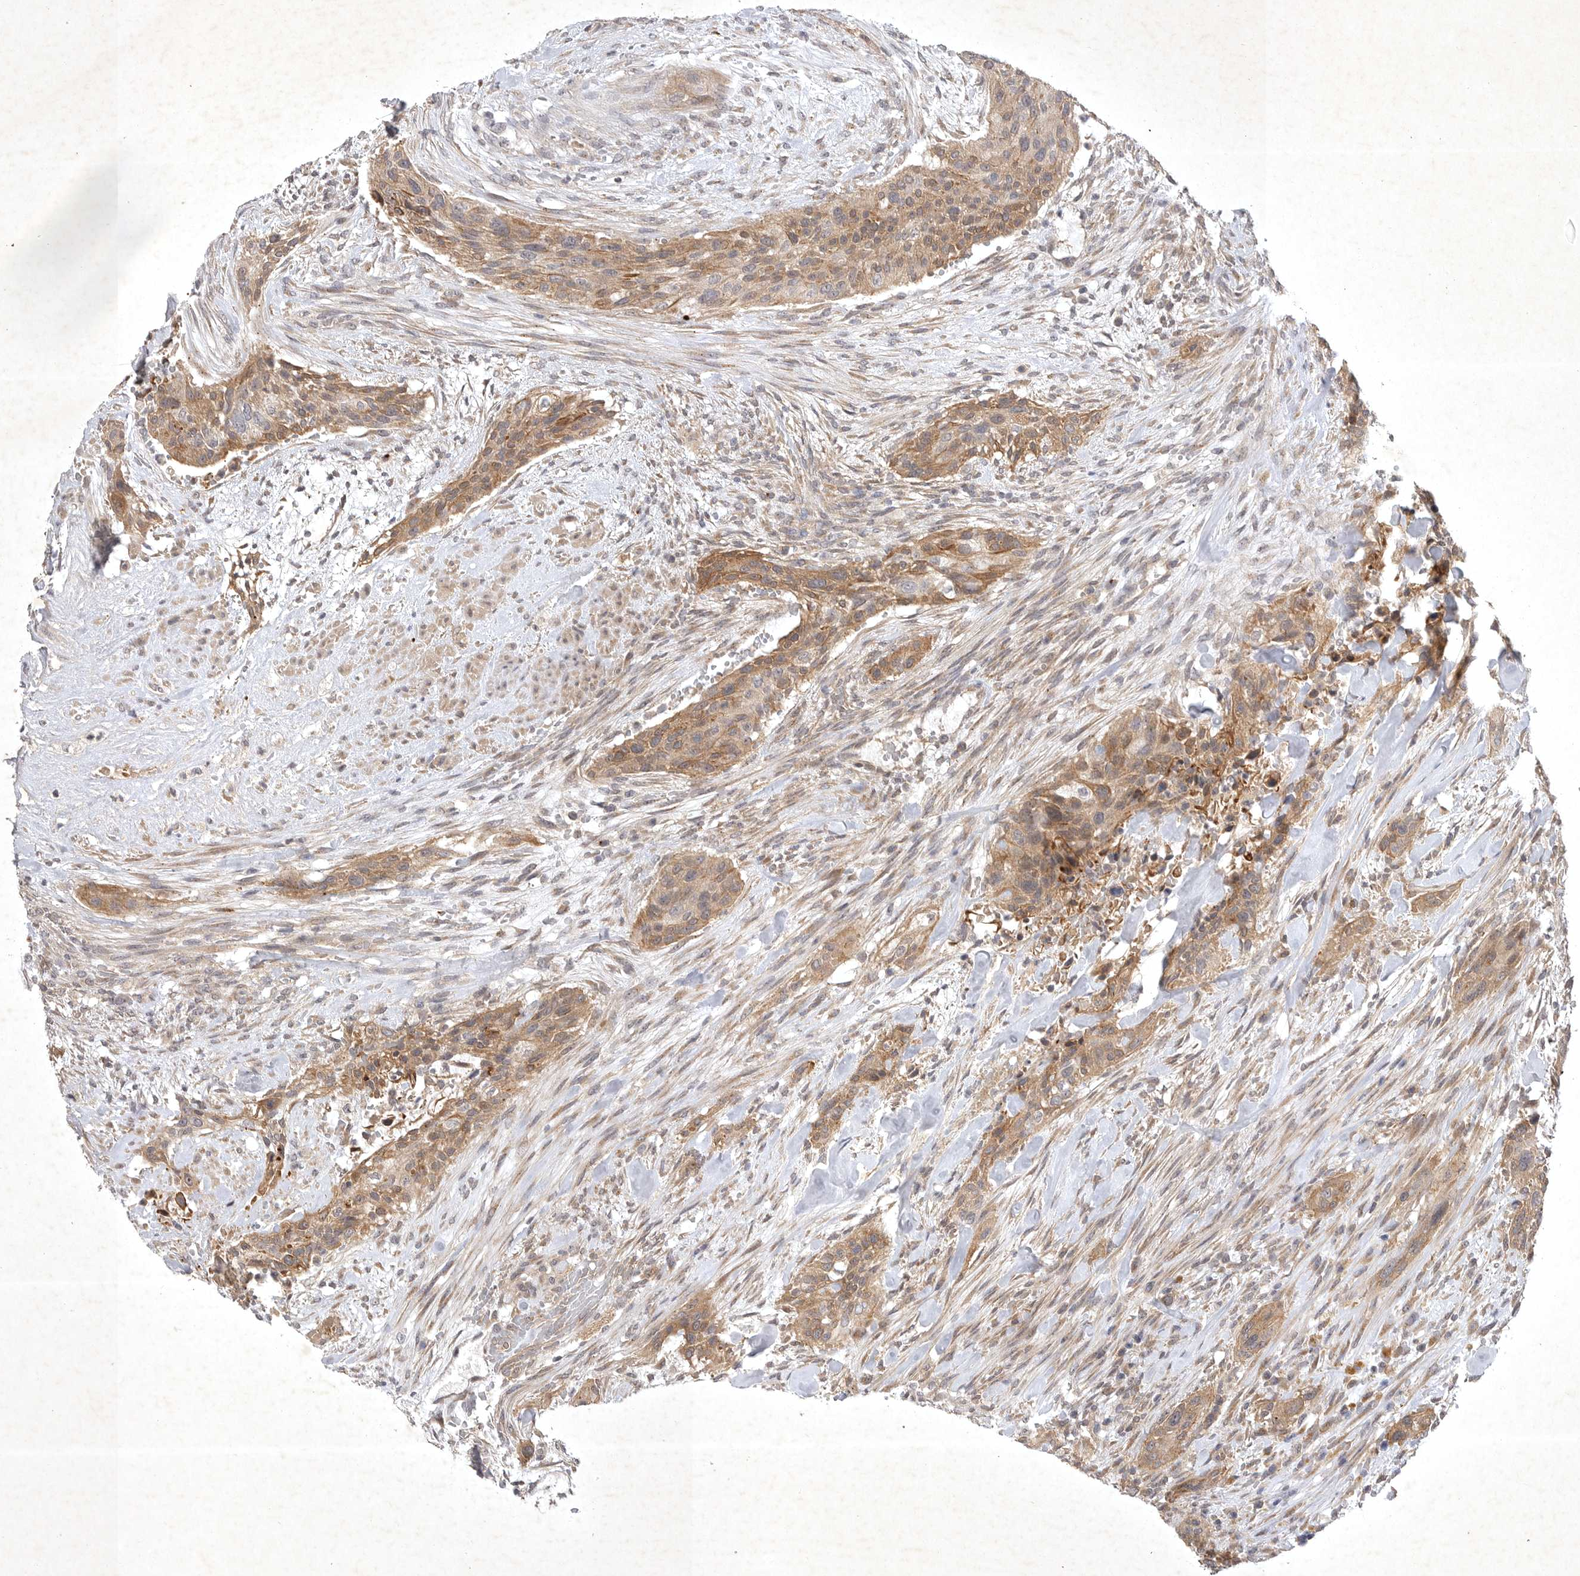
{"staining": {"intensity": "moderate", "quantity": ">75%", "location": "cytoplasmic/membranous"}, "tissue": "urothelial cancer", "cell_type": "Tumor cells", "image_type": "cancer", "snomed": [{"axis": "morphology", "description": "Urothelial carcinoma, High grade"}, {"axis": "topography", "description": "Urinary bladder"}], "caption": "Urothelial cancer stained with immunohistochemistry exhibits moderate cytoplasmic/membranous staining in about >75% of tumor cells.", "gene": "PTPDC1", "patient": {"sex": "male", "age": 35}}